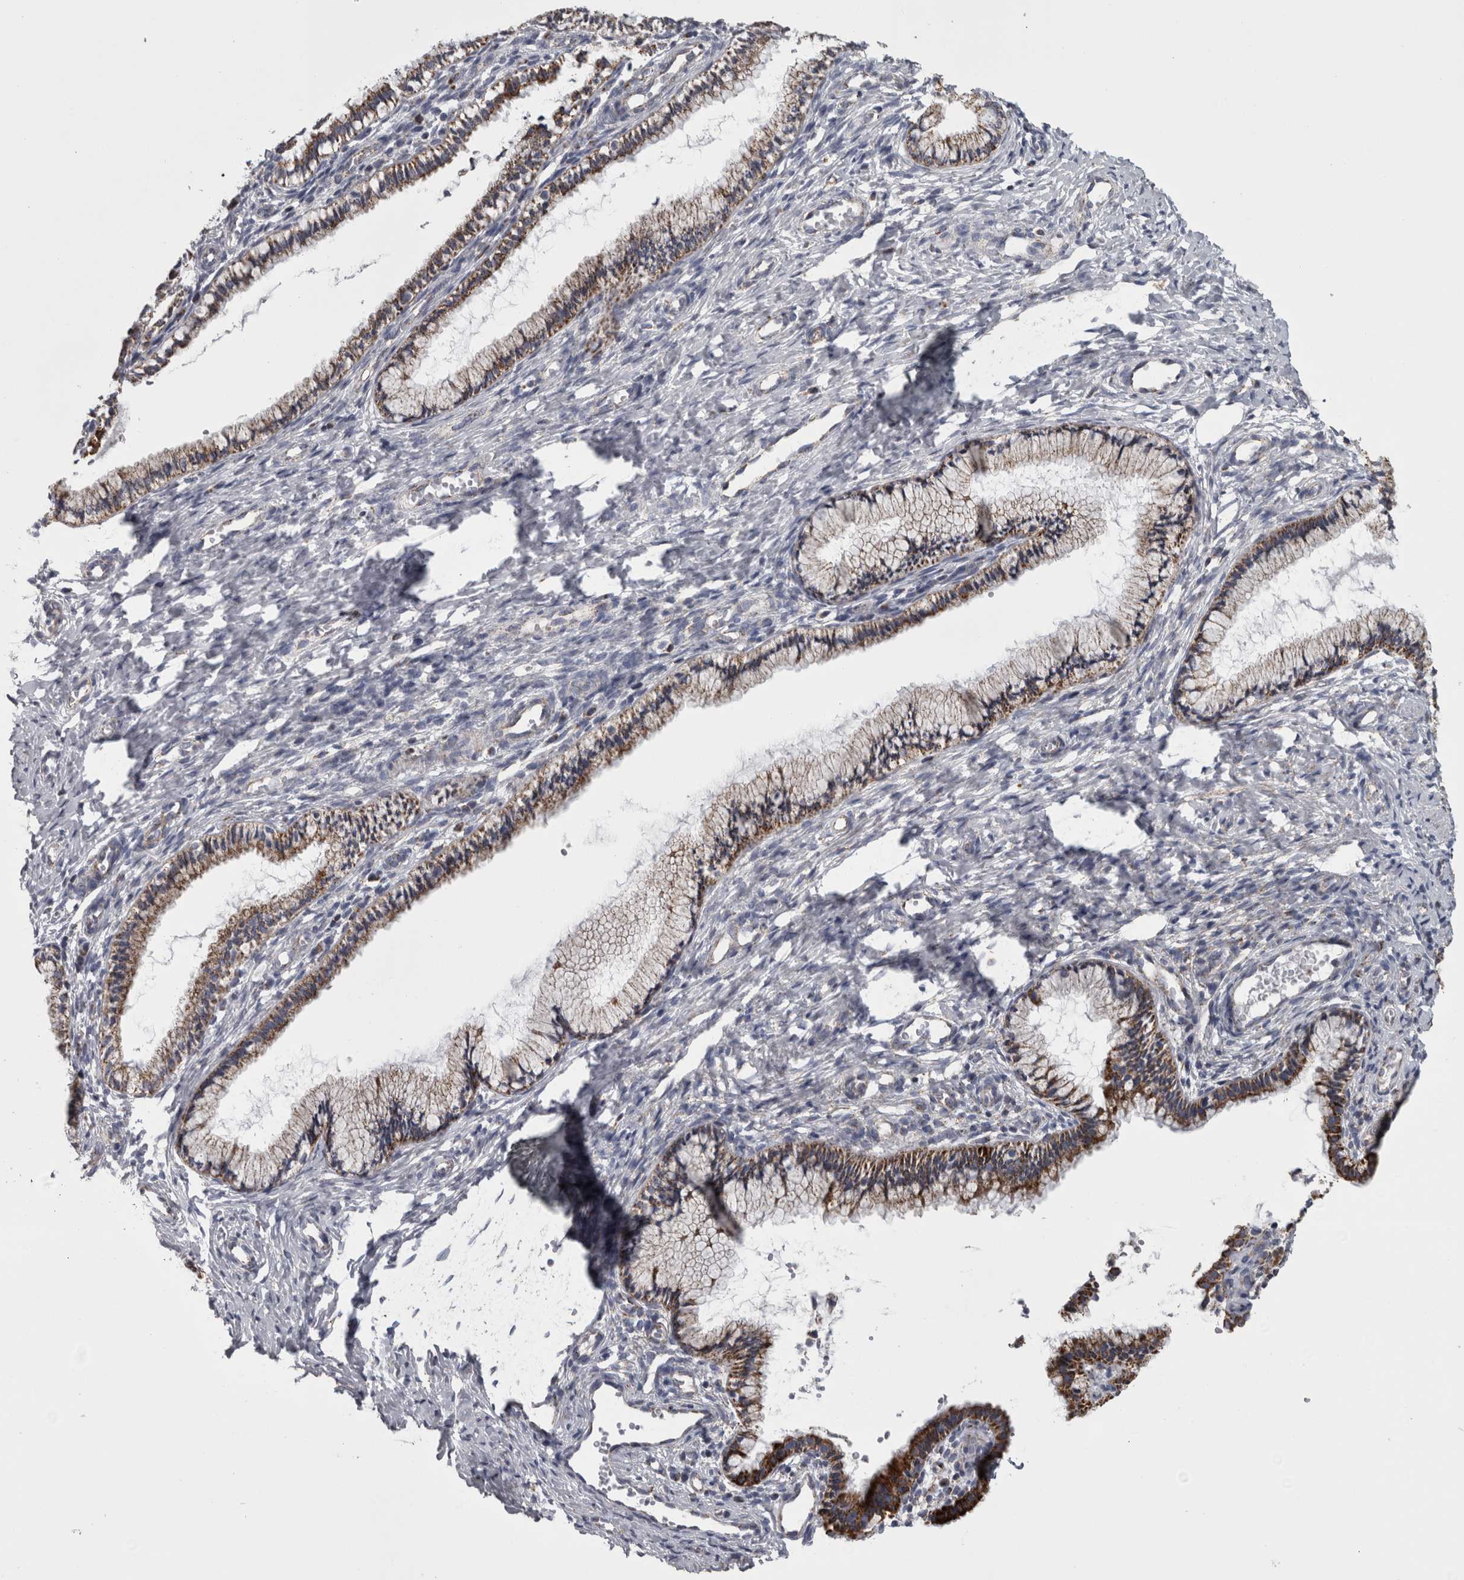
{"staining": {"intensity": "moderate", "quantity": ">75%", "location": "cytoplasmic/membranous"}, "tissue": "cervix", "cell_type": "Glandular cells", "image_type": "normal", "snomed": [{"axis": "morphology", "description": "Normal tissue, NOS"}, {"axis": "topography", "description": "Cervix"}], "caption": "The immunohistochemical stain labels moderate cytoplasmic/membranous expression in glandular cells of normal cervix.", "gene": "DBT", "patient": {"sex": "female", "age": 27}}